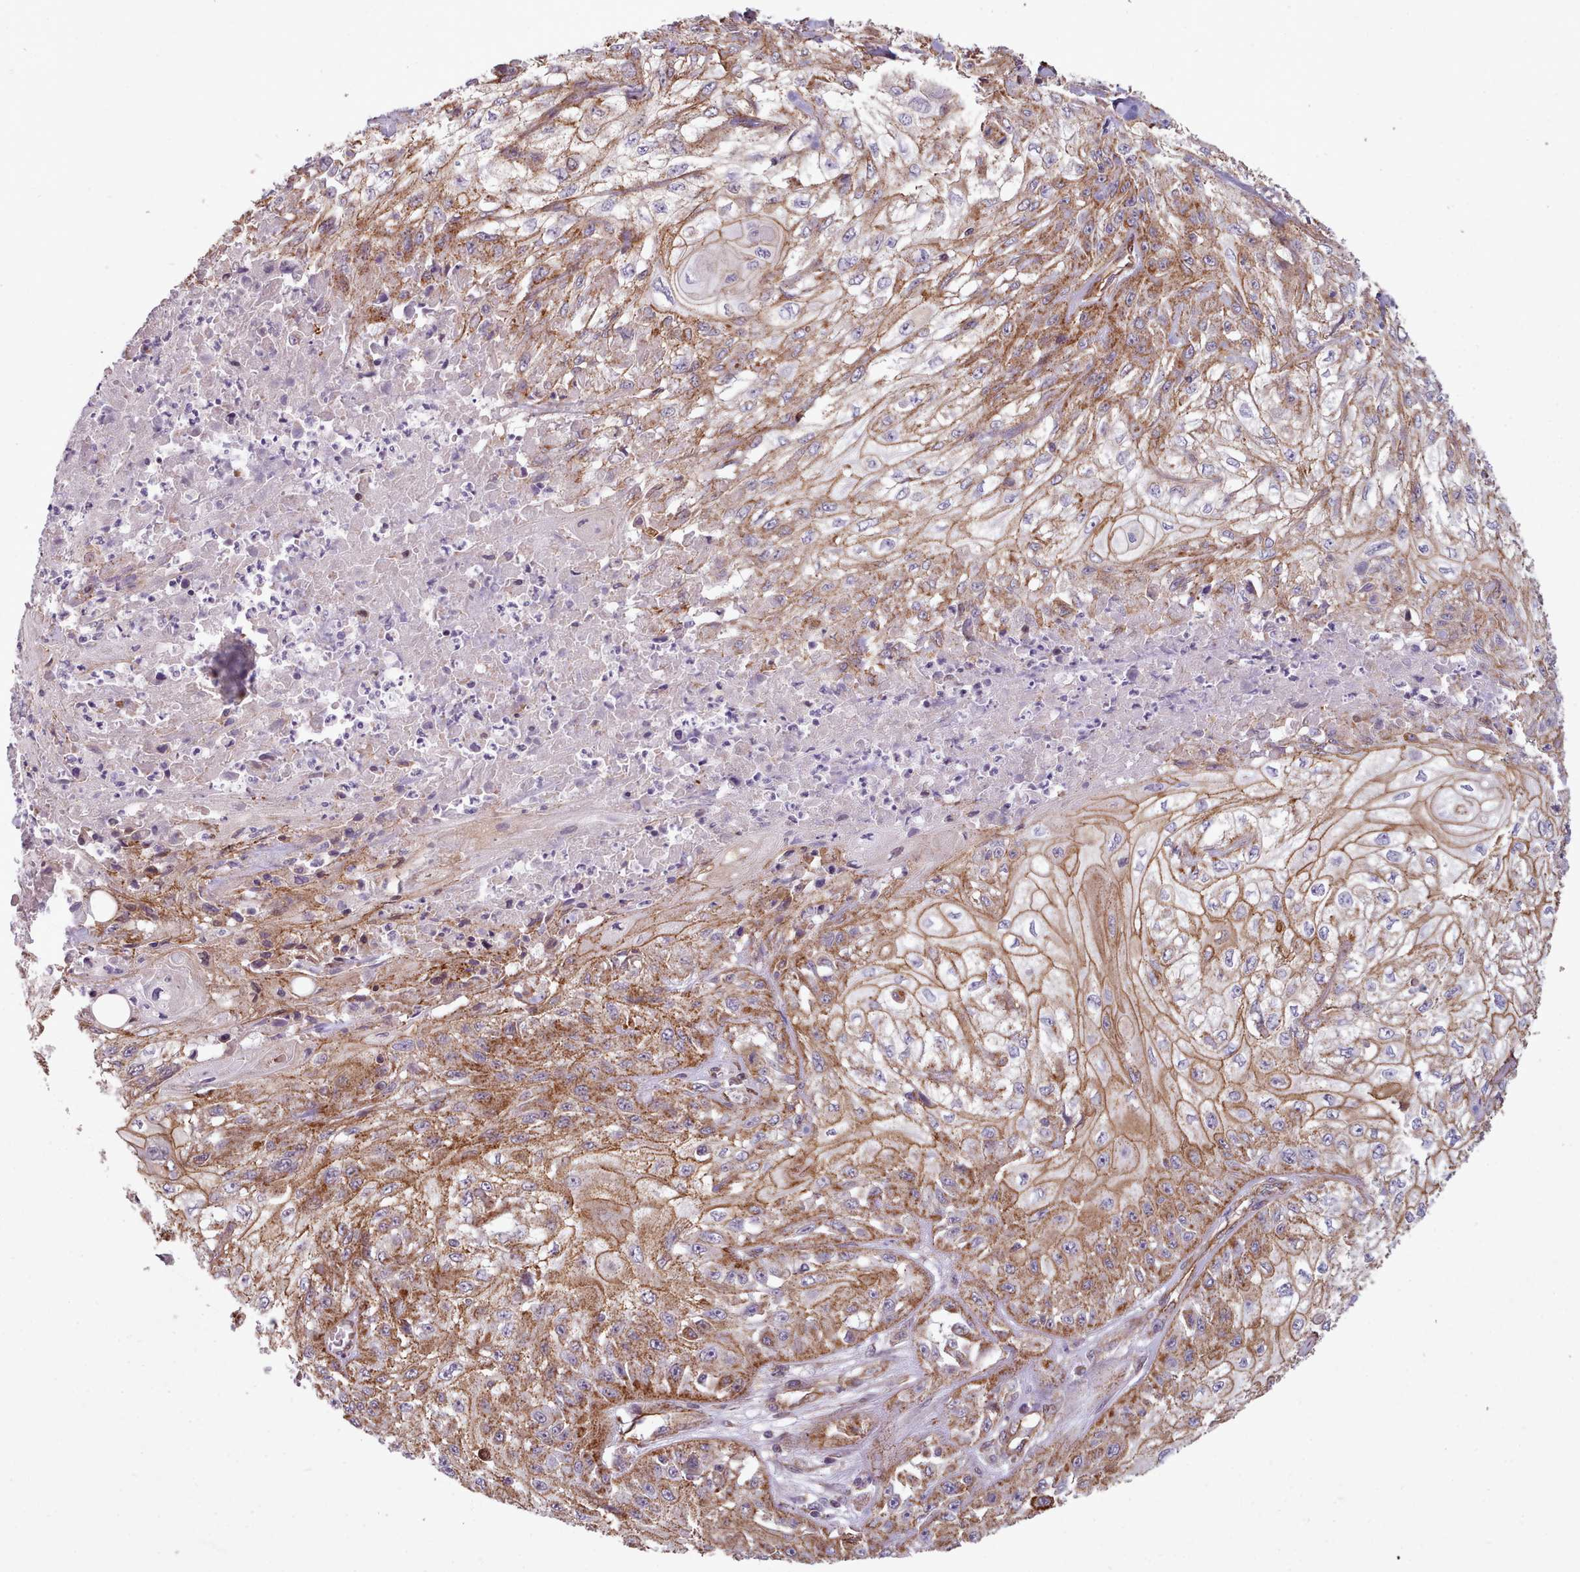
{"staining": {"intensity": "moderate", "quantity": ">75%", "location": "cytoplasmic/membranous"}, "tissue": "skin cancer", "cell_type": "Tumor cells", "image_type": "cancer", "snomed": [{"axis": "morphology", "description": "Squamous cell carcinoma, NOS"}, {"axis": "morphology", "description": "Squamous cell carcinoma, metastatic, NOS"}, {"axis": "topography", "description": "Skin"}, {"axis": "topography", "description": "Lymph node"}], "caption": "Protein staining of skin cancer tissue reveals moderate cytoplasmic/membranous staining in approximately >75% of tumor cells.", "gene": "MRPL46", "patient": {"sex": "male", "age": 75}}